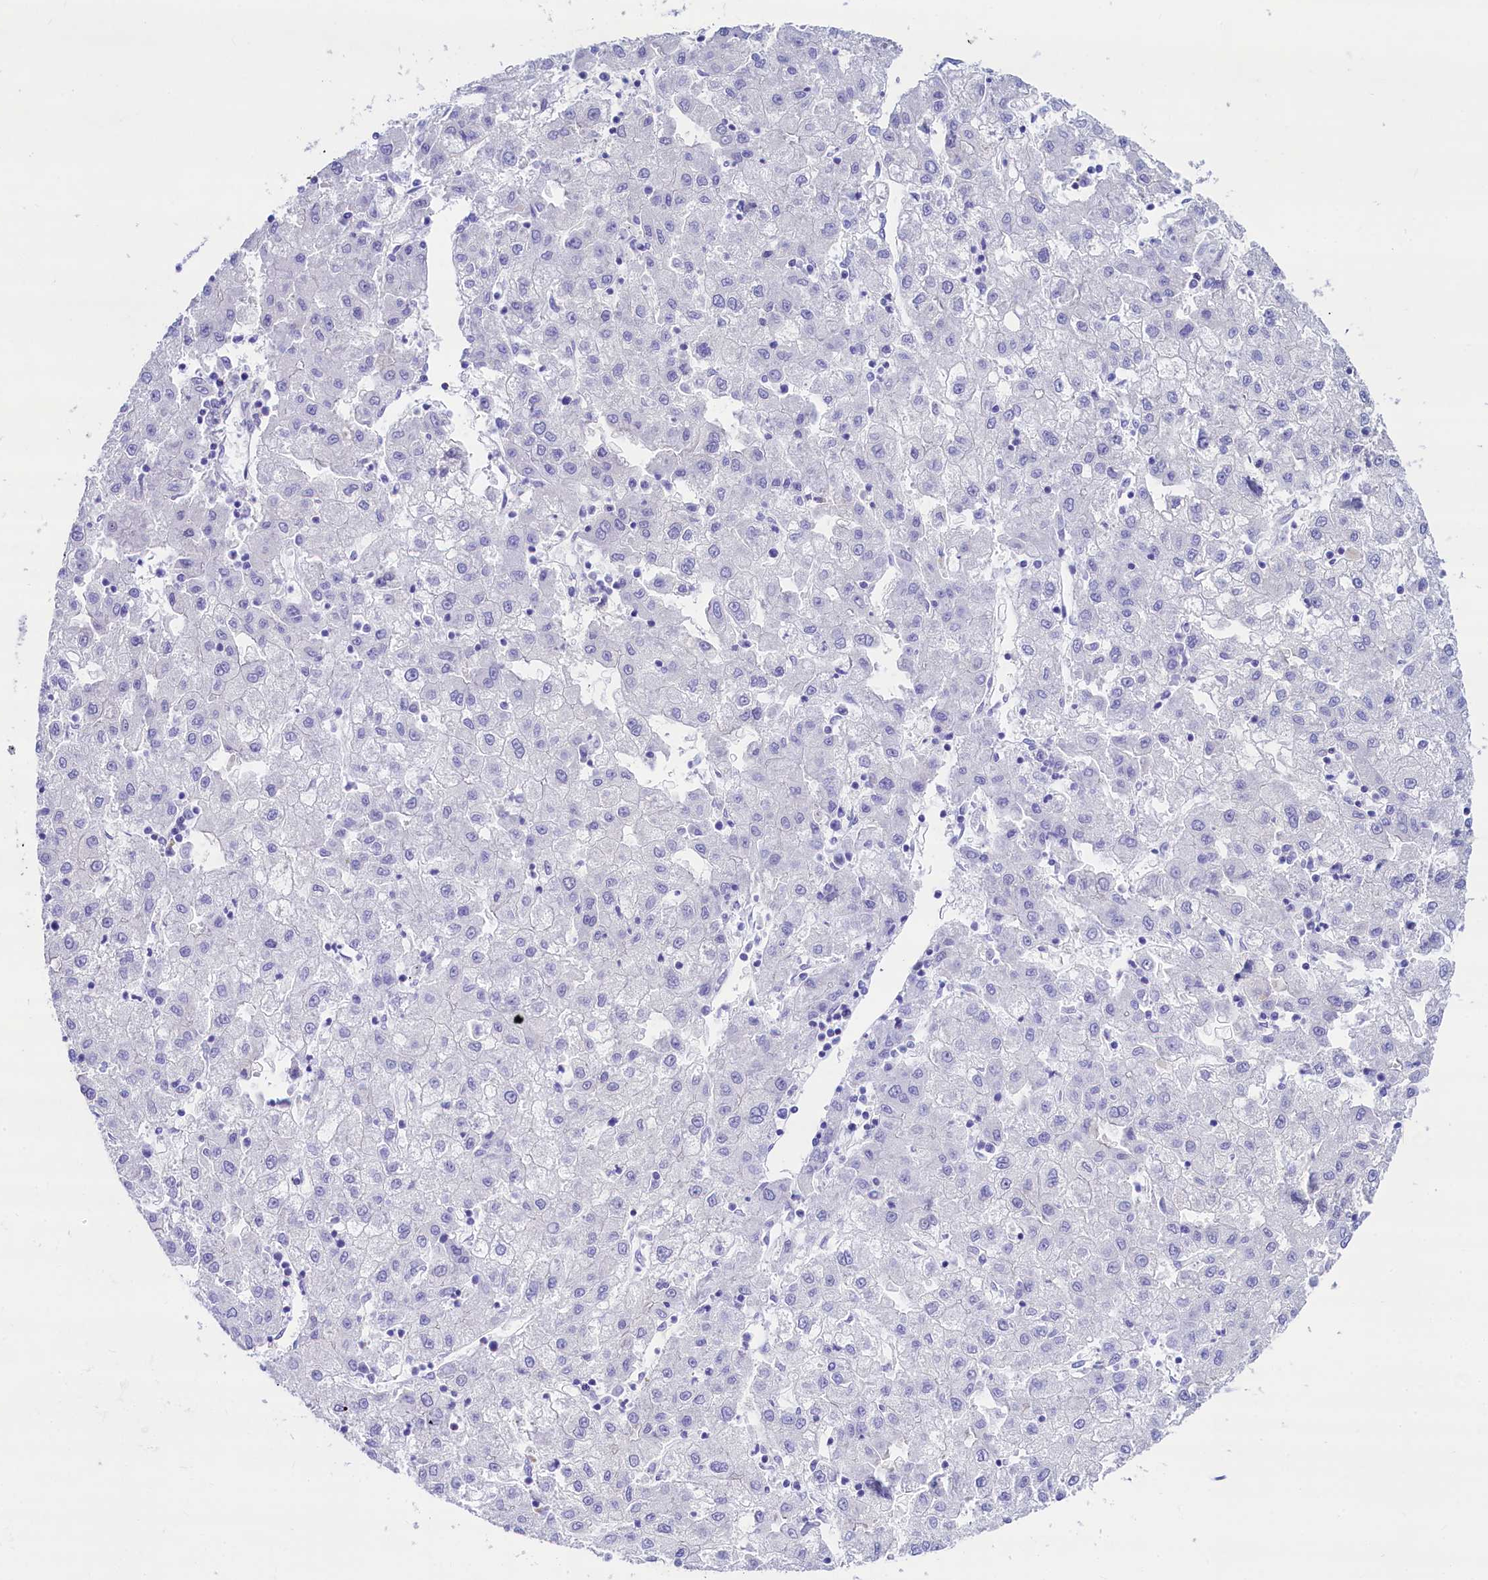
{"staining": {"intensity": "negative", "quantity": "none", "location": "none"}, "tissue": "liver cancer", "cell_type": "Tumor cells", "image_type": "cancer", "snomed": [{"axis": "morphology", "description": "Carcinoma, Hepatocellular, NOS"}, {"axis": "topography", "description": "Liver"}], "caption": "Tumor cells are negative for brown protein staining in liver hepatocellular carcinoma.", "gene": "RBP3", "patient": {"sex": "male", "age": 72}}